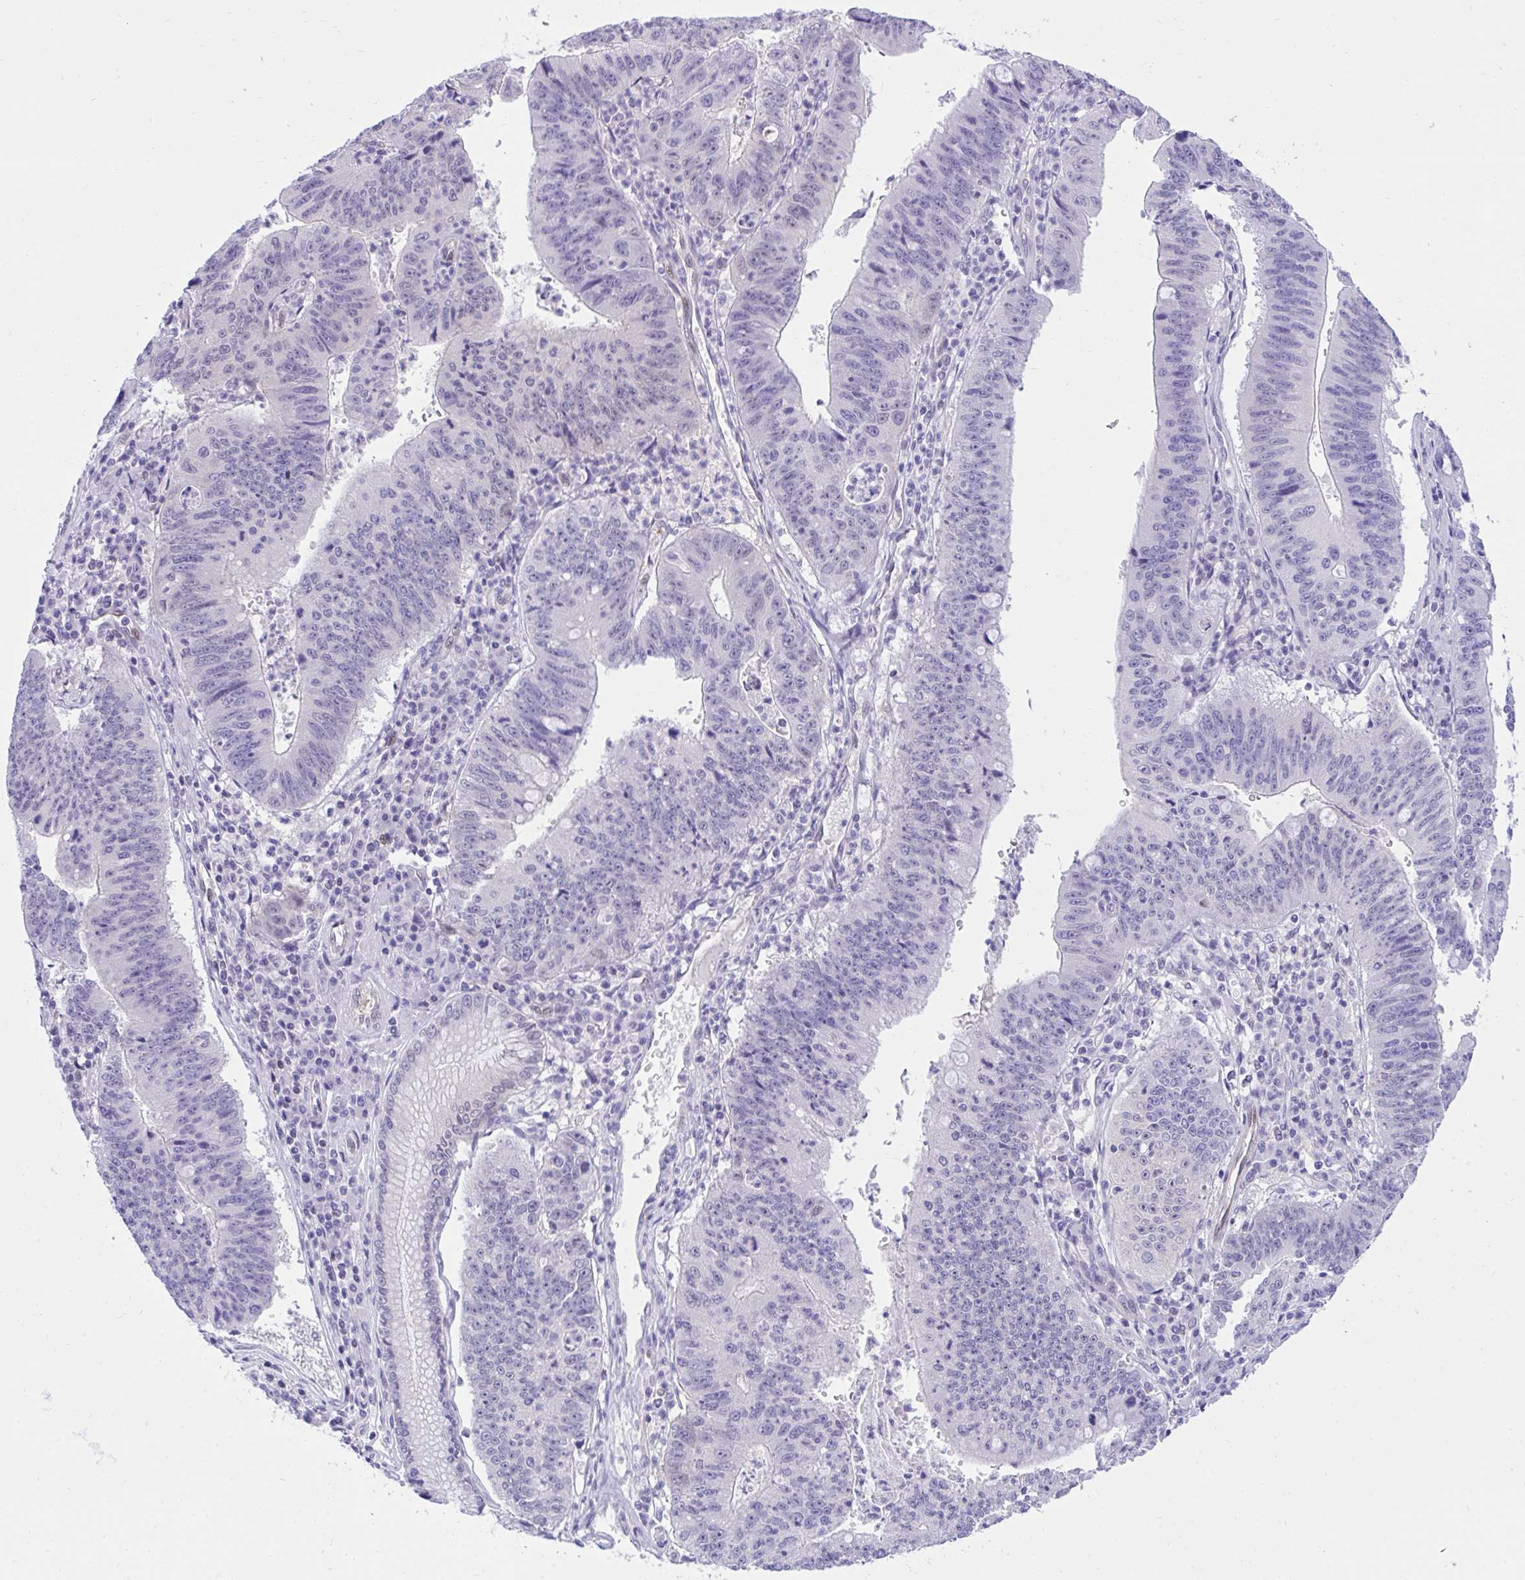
{"staining": {"intensity": "negative", "quantity": "none", "location": "none"}, "tissue": "stomach cancer", "cell_type": "Tumor cells", "image_type": "cancer", "snomed": [{"axis": "morphology", "description": "Adenocarcinoma, NOS"}, {"axis": "topography", "description": "Stomach"}], "caption": "Adenocarcinoma (stomach) was stained to show a protein in brown. There is no significant expression in tumor cells. (DAB (3,3'-diaminobenzidine) IHC, high magnification).", "gene": "PGM2L1", "patient": {"sex": "male", "age": 59}}